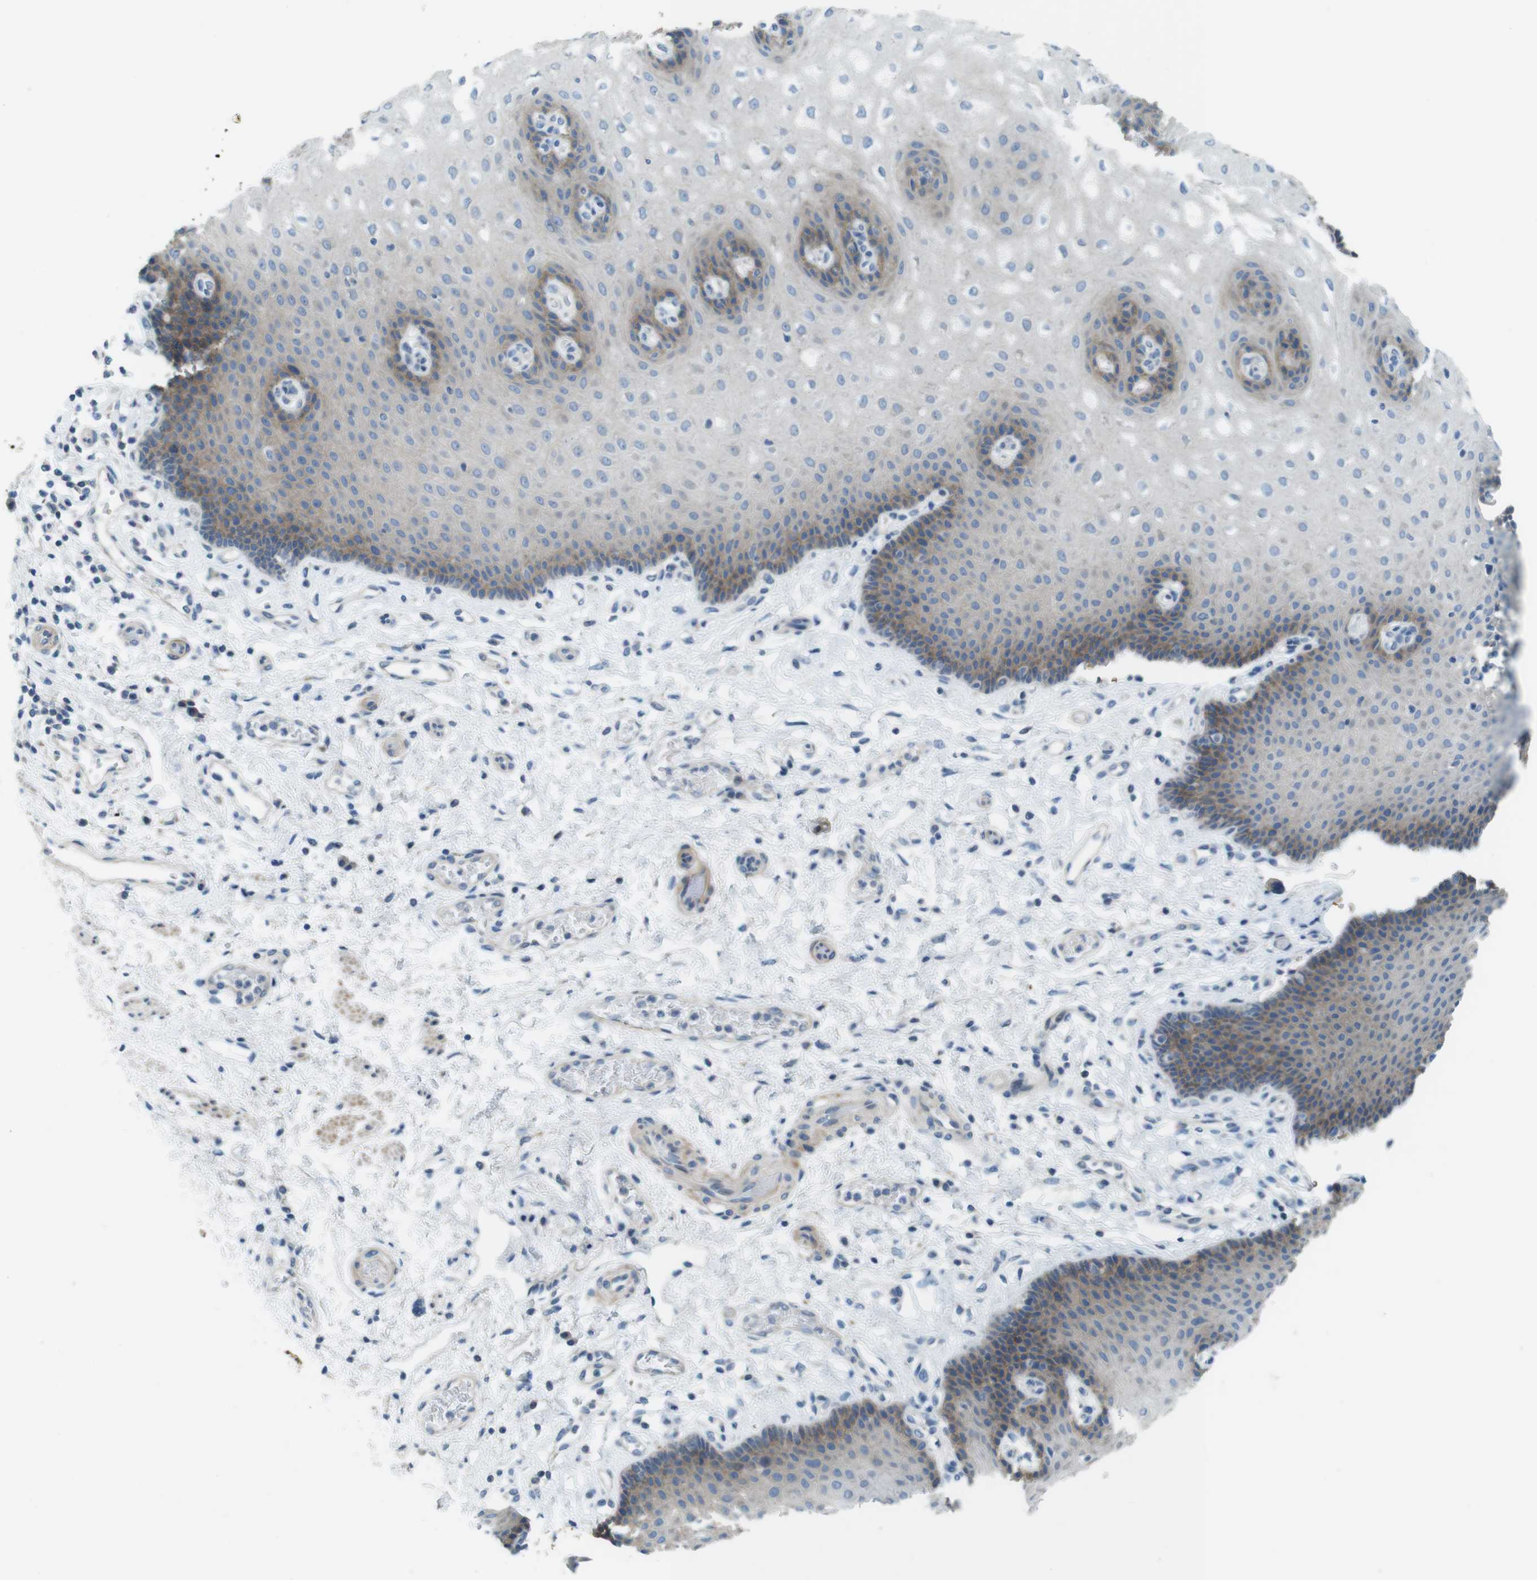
{"staining": {"intensity": "weak", "quantity": "<25%", "location": "cytoplasmic/membranous"}, "tissue": "esophagus", "cell_type": "Squamous epithelial cells", "image_type": "normal", "snomed": [{"axis": "morphology", "description": "Normal tissue, NOS"}, {"axis": "topography", "description": "Esophagus"}], "caption": "IHC histopathology image of unremarkable esophagus: esophagus stained with DAB exhibits no significant protein expression in squamous epithelial cells.", "gene": "TYW1", "patient": {"sex": "male", "age": 54}}